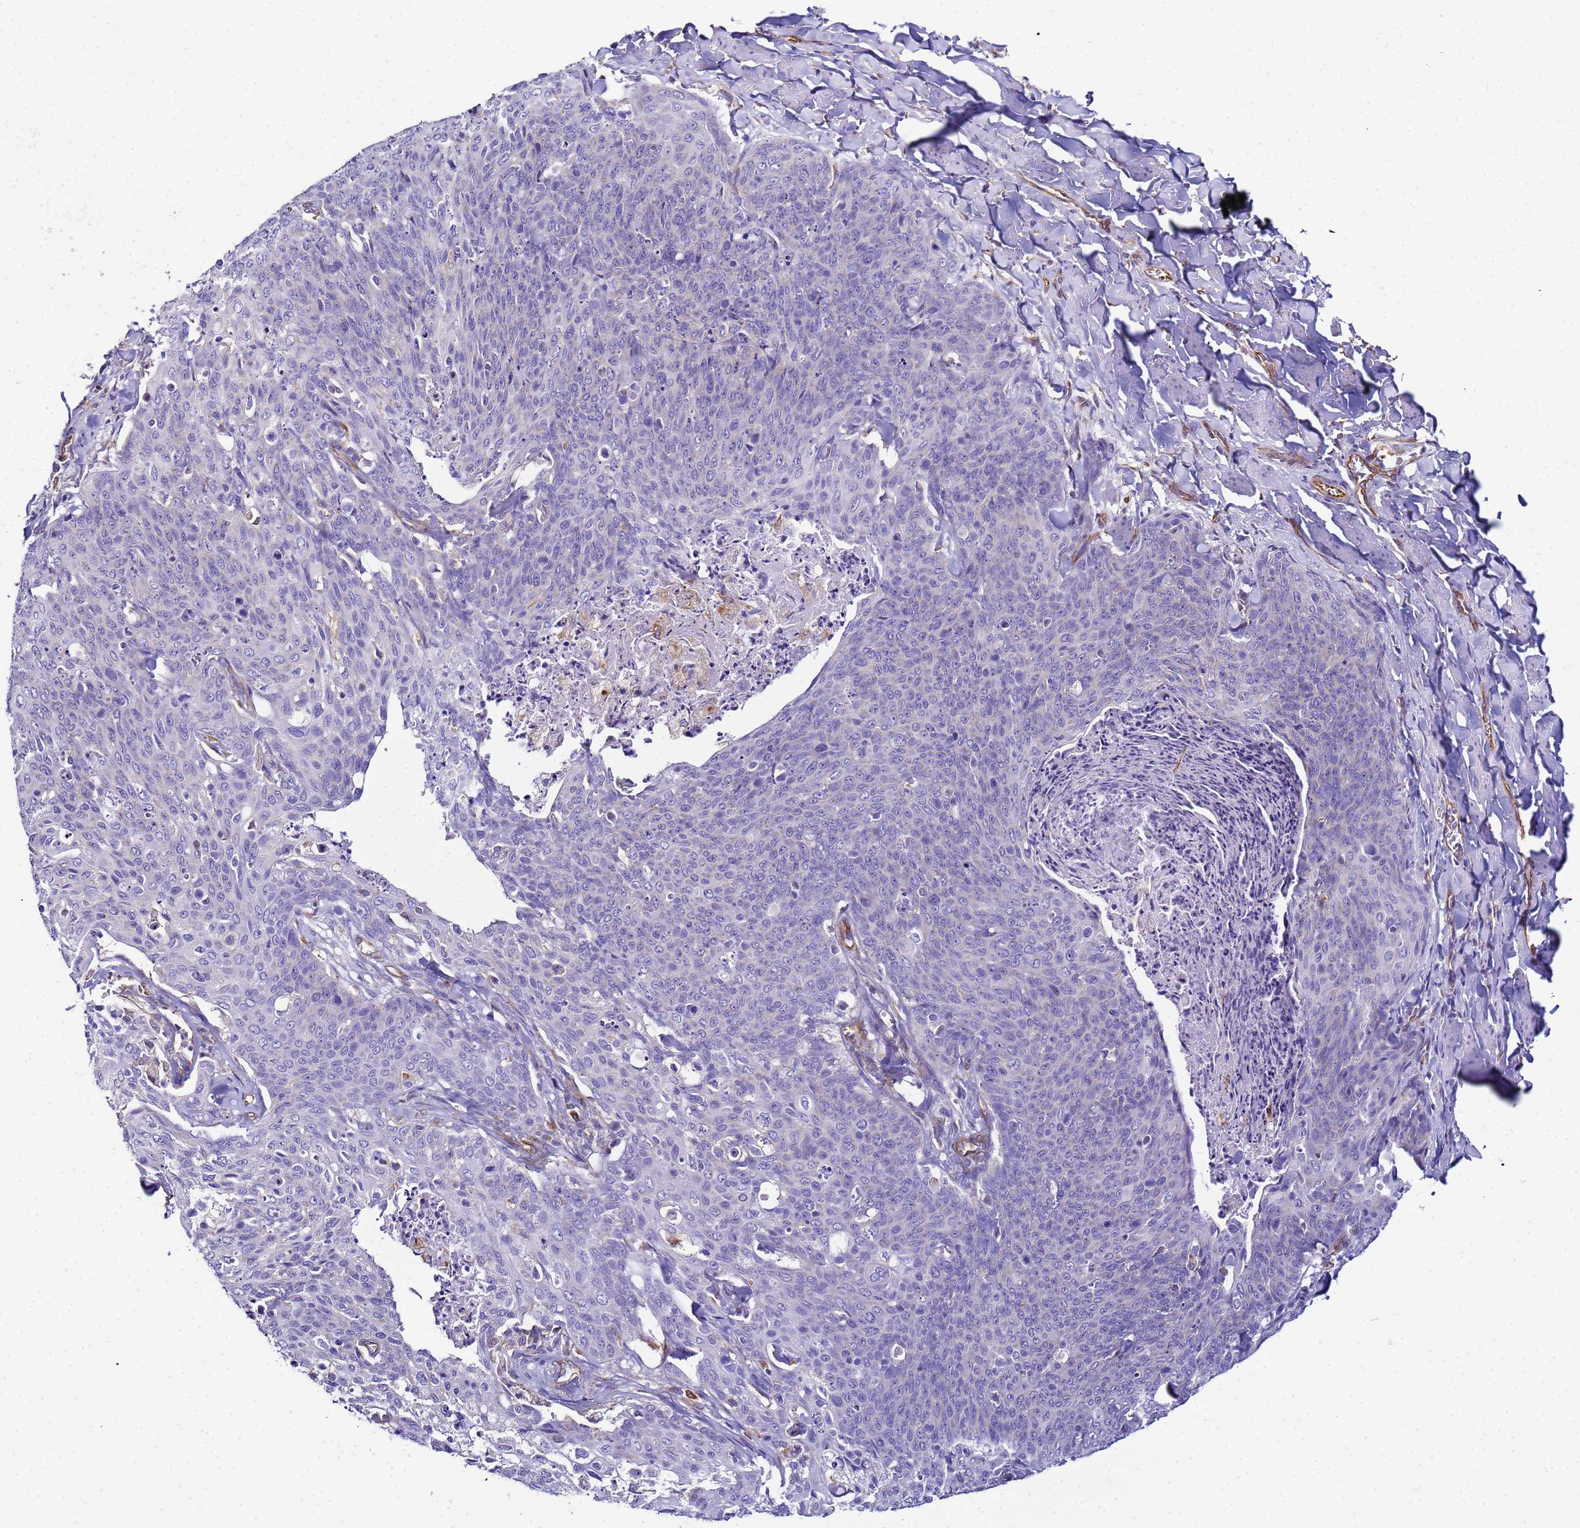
{"staining": {"intensity": "negative", "quantity": "none", "location": "none"}, "tissue": "skin cancer", "cell_type": "Tumor cells", "image_type": "cancer", "snomed": [{"axis": "morphology", "description": "Squamous cell carcinoma, NOS"}, {"axis": "topography", "description": "Skin"}, {"axis": "topography", "description": "Vulva"}], "caption": "Immunohistochemistry (IHC) histopathology image of neoplastic tissue: human skin squamous cell carcinoma stained with DAB reveals no significant protein expression in tumor cells.", "gene": "UBXN2B", "patient": {"sex": "female", "age": 85}}